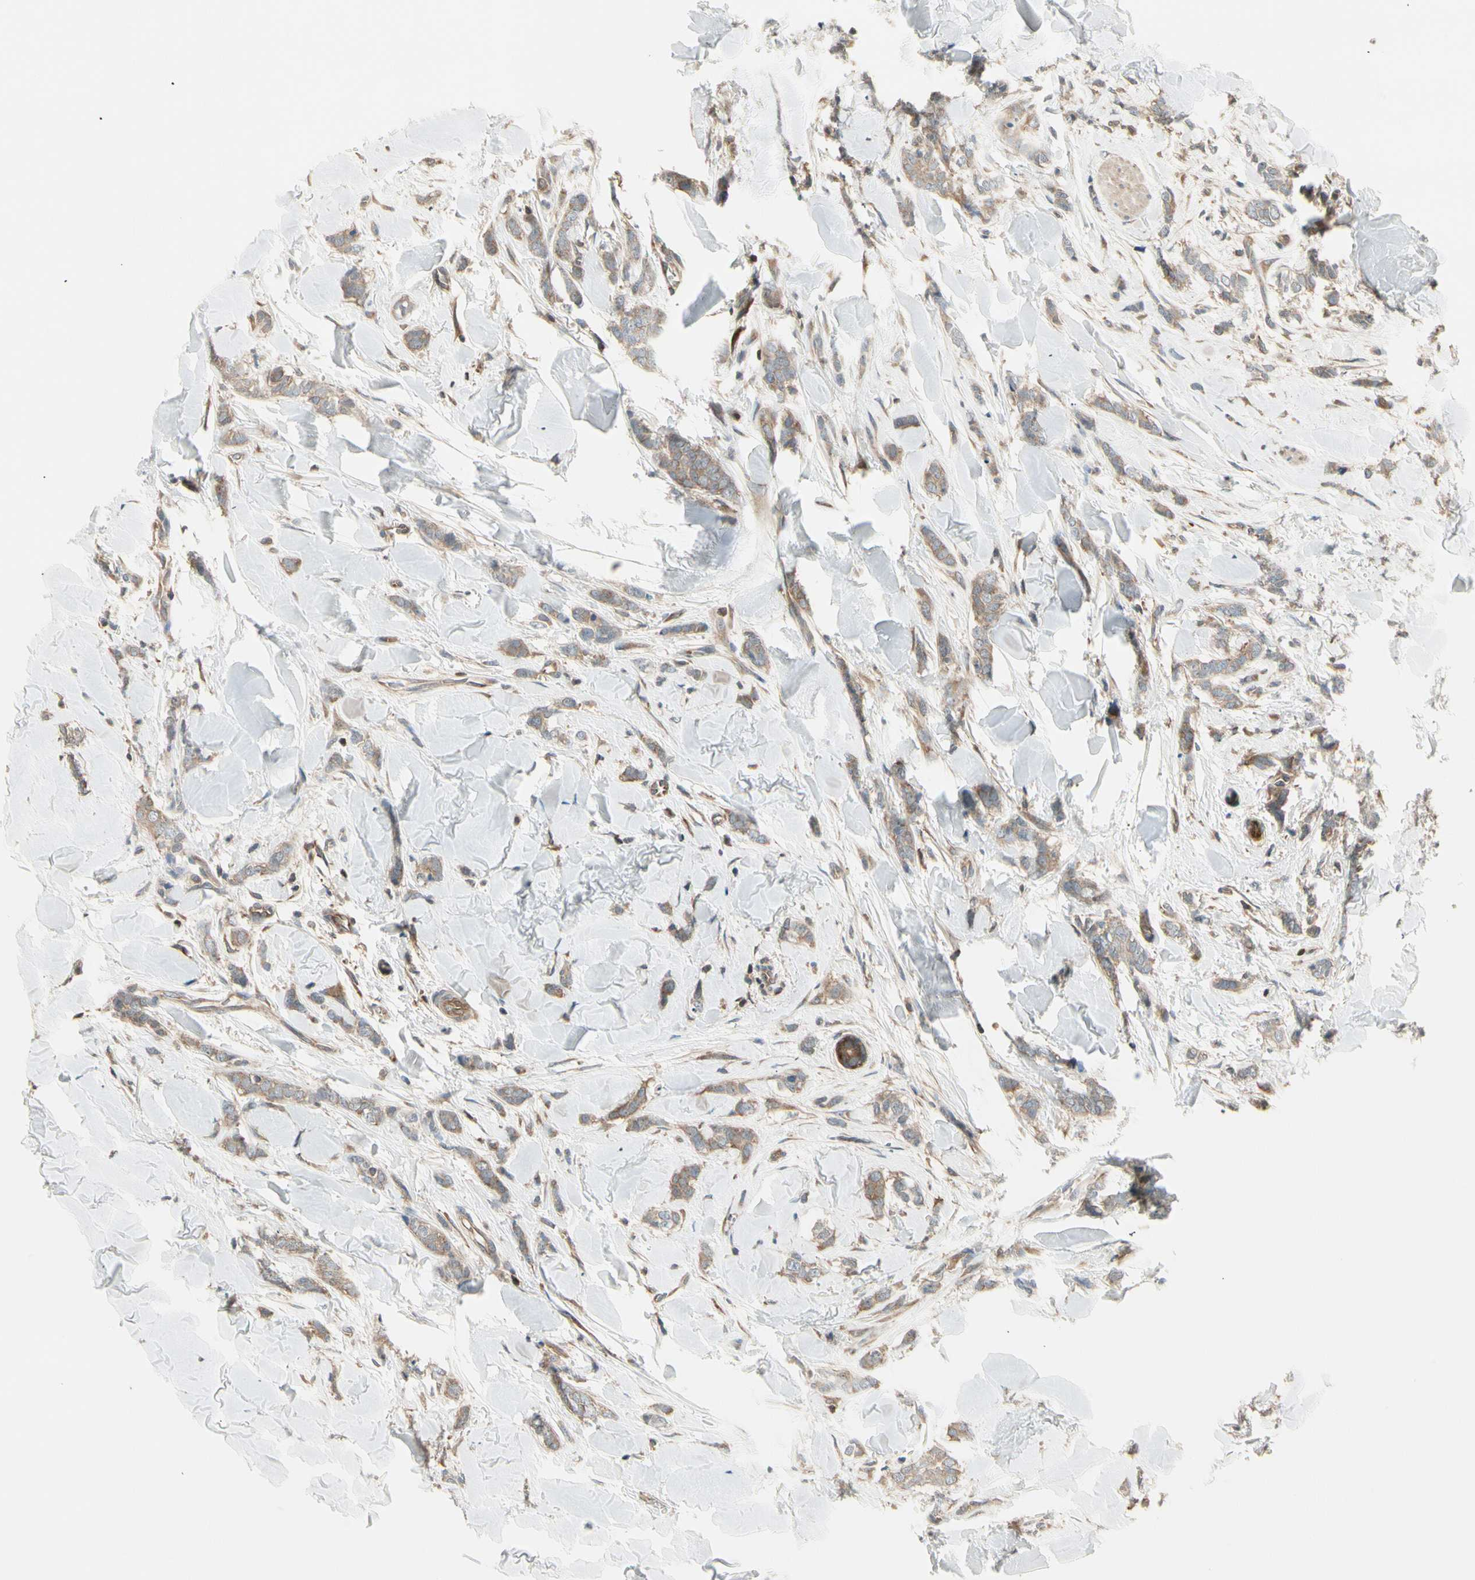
{"staining": {"intensity": "moderate", "quantity": ">75%", "location": "cytoplasmic/membranous"}, "tissue": "breast cancer", "cell_type": "Tumor cells", "image_type": "cancer", "snomed": [{"axis": "morphology", "description": "Lobular carcinoma"}, {"axis": "topography", "description": "Skin"}, {"axis": "topography", "description": "Breast"}], "caption": "Protein expression analysis of breast cancer (lobular carcinoma) reveals moderate cytoplasmic/membranous expression in approximately >75% of tumor cells.", "gene": "OXSR1", "patient": {"sex": "female", "age": 46}}